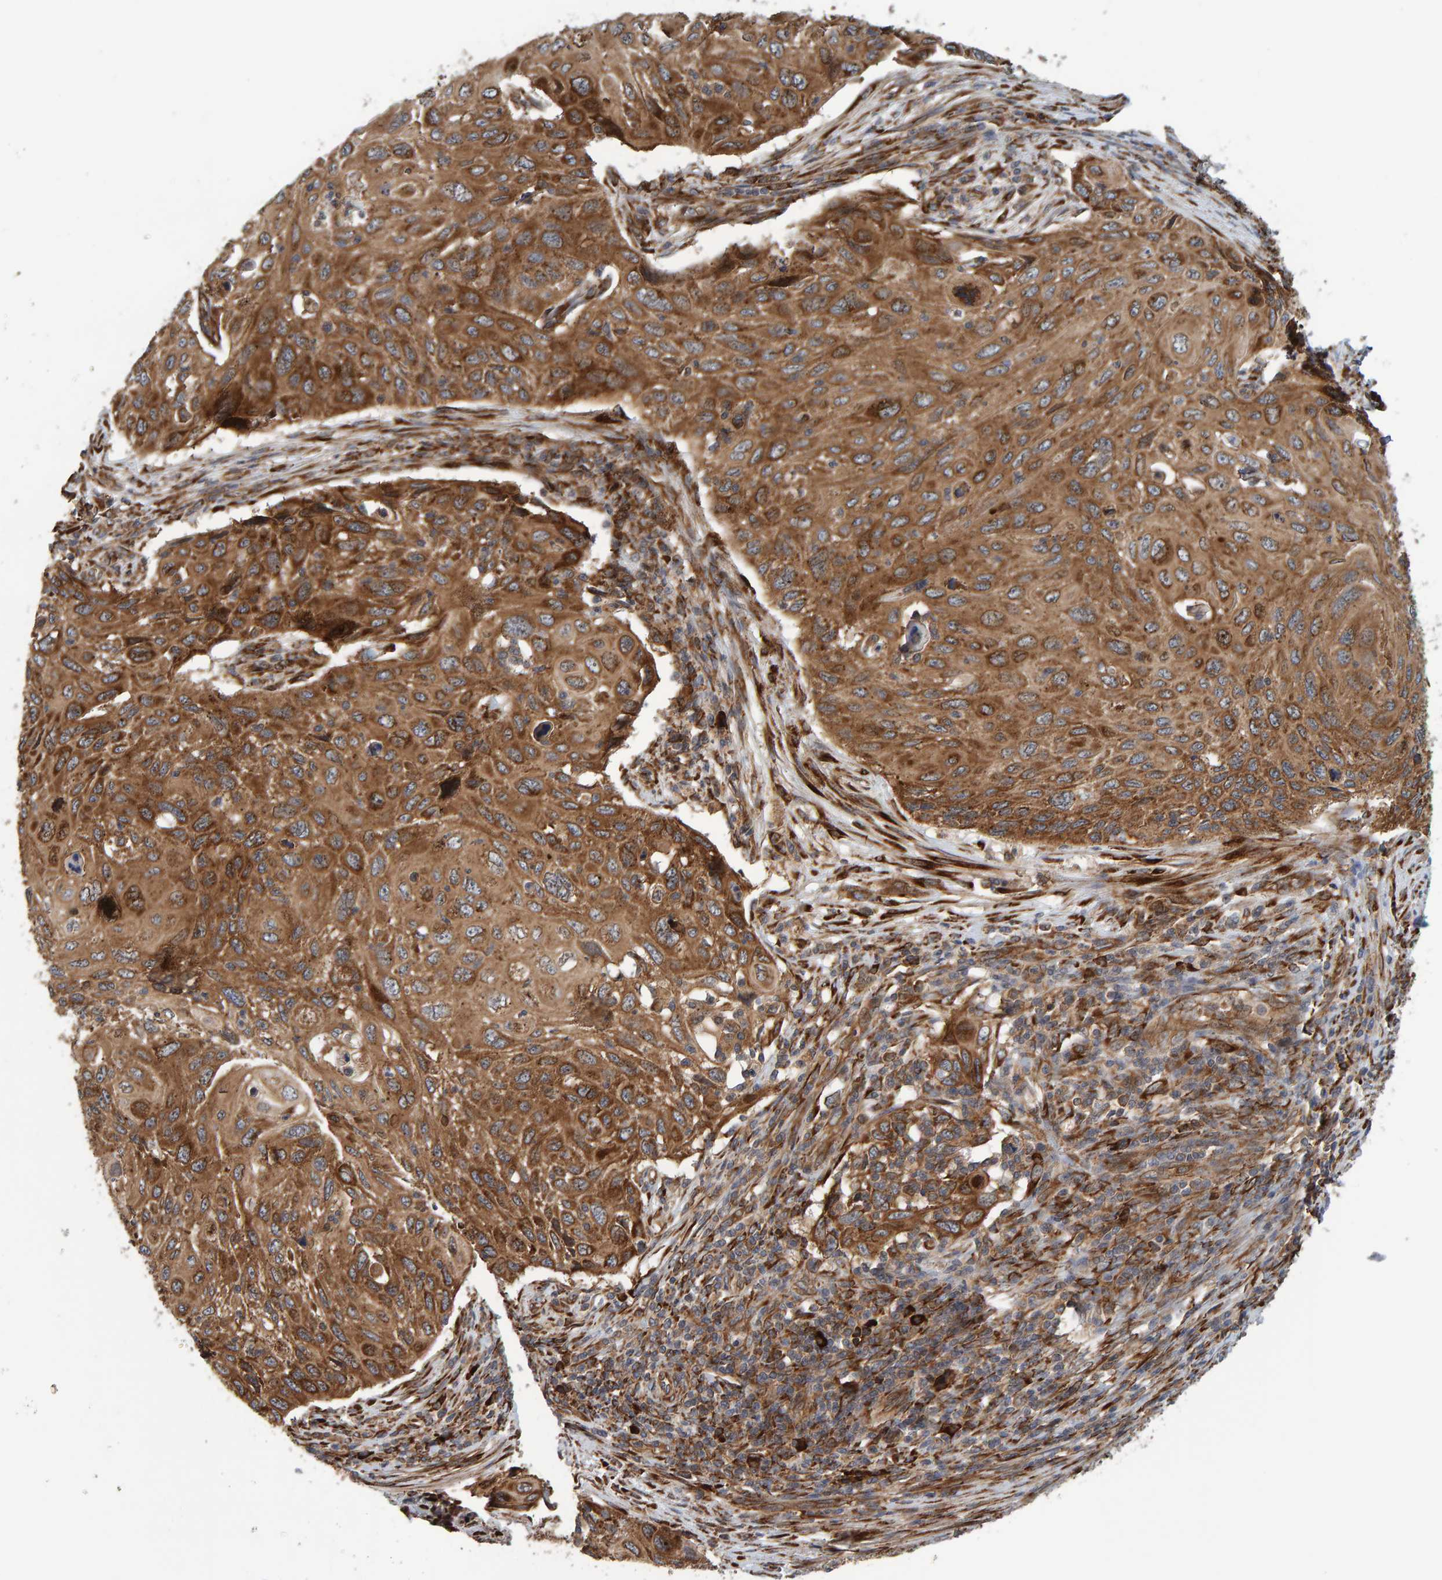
{"staining": {"intensity": "strong", "quantity": ">75%", "location": "cytoplasmic/membranous"}, "tissue": "cervical cancer", "cell_type": "Tumor cells", "image_type": "cancer", "snomed": [{"axis": "morphology", "description": "Squamous cell carcinoma, NOS"}, {"axis": "topography", "description": "Cervix"}], "caption": "Immunohistochemical staining of cervical cancer exhibits high levels of strong cytoplasmic/membranous protein expression in approximately >75% of tumor cells. (Brightfield microscopy of DAB IHC at high magnification).", "gene": "BAIAP2", "patient": {"sex": "female", "age": 70}}